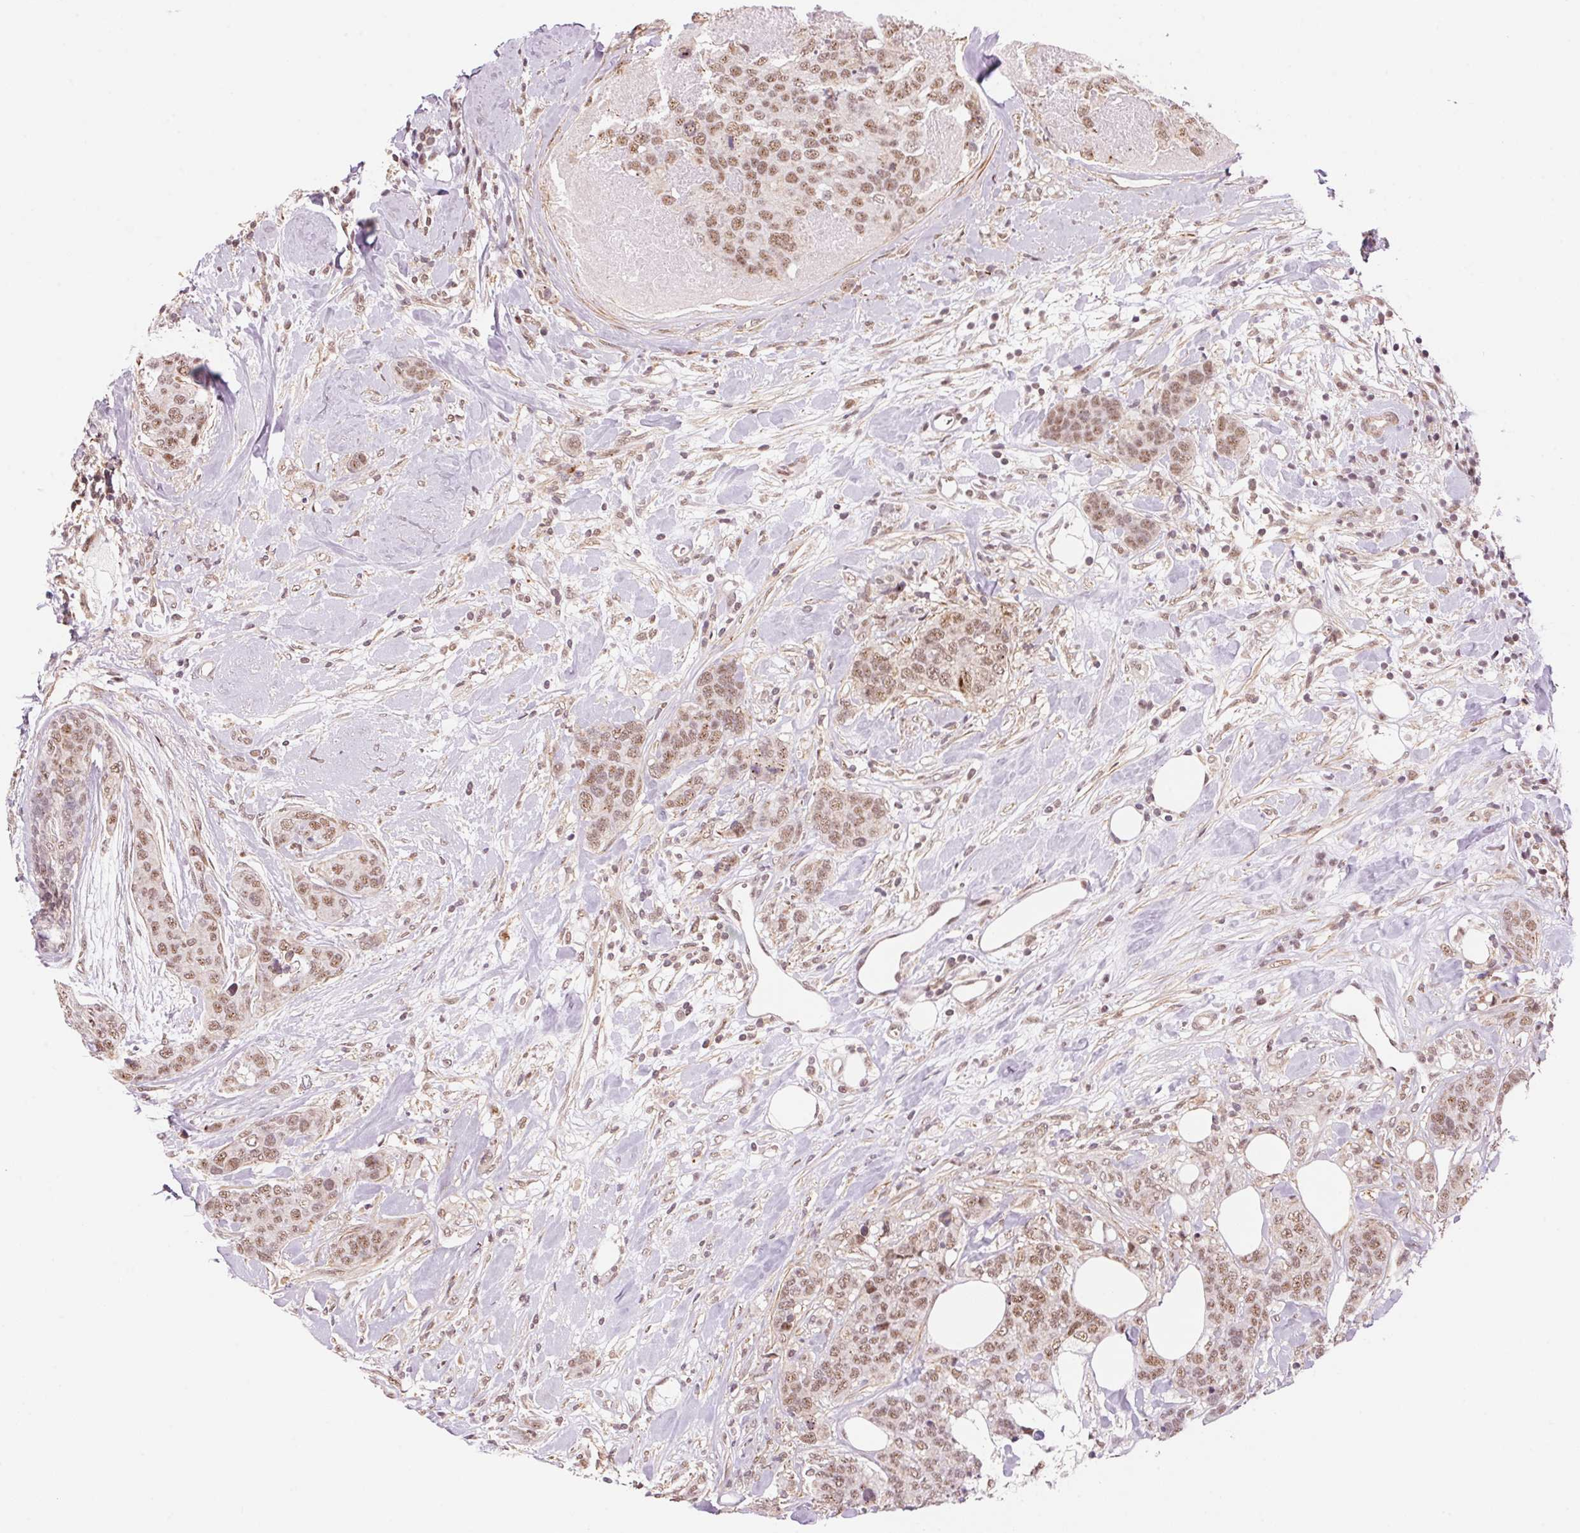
{"staining": {"intensity": "moderate", "quantity": ">75%", "location": "nuclear"}, "tissue": "breast cancer", "cell_type": "Tumor cells", "image_type": "cancer", "snomed": [{"axis": "morphology", "description": "Lobular carcinoma"}, {"axis": "topography", "description": "Breast"}], "caption": "Tumor cells demonstrate medium levels of moderate nuclear positivity in approximately >75% of cells in human breast cancer.", "gene": "HNRNPDL", "patient": {"sex": "female", "age": 59}}